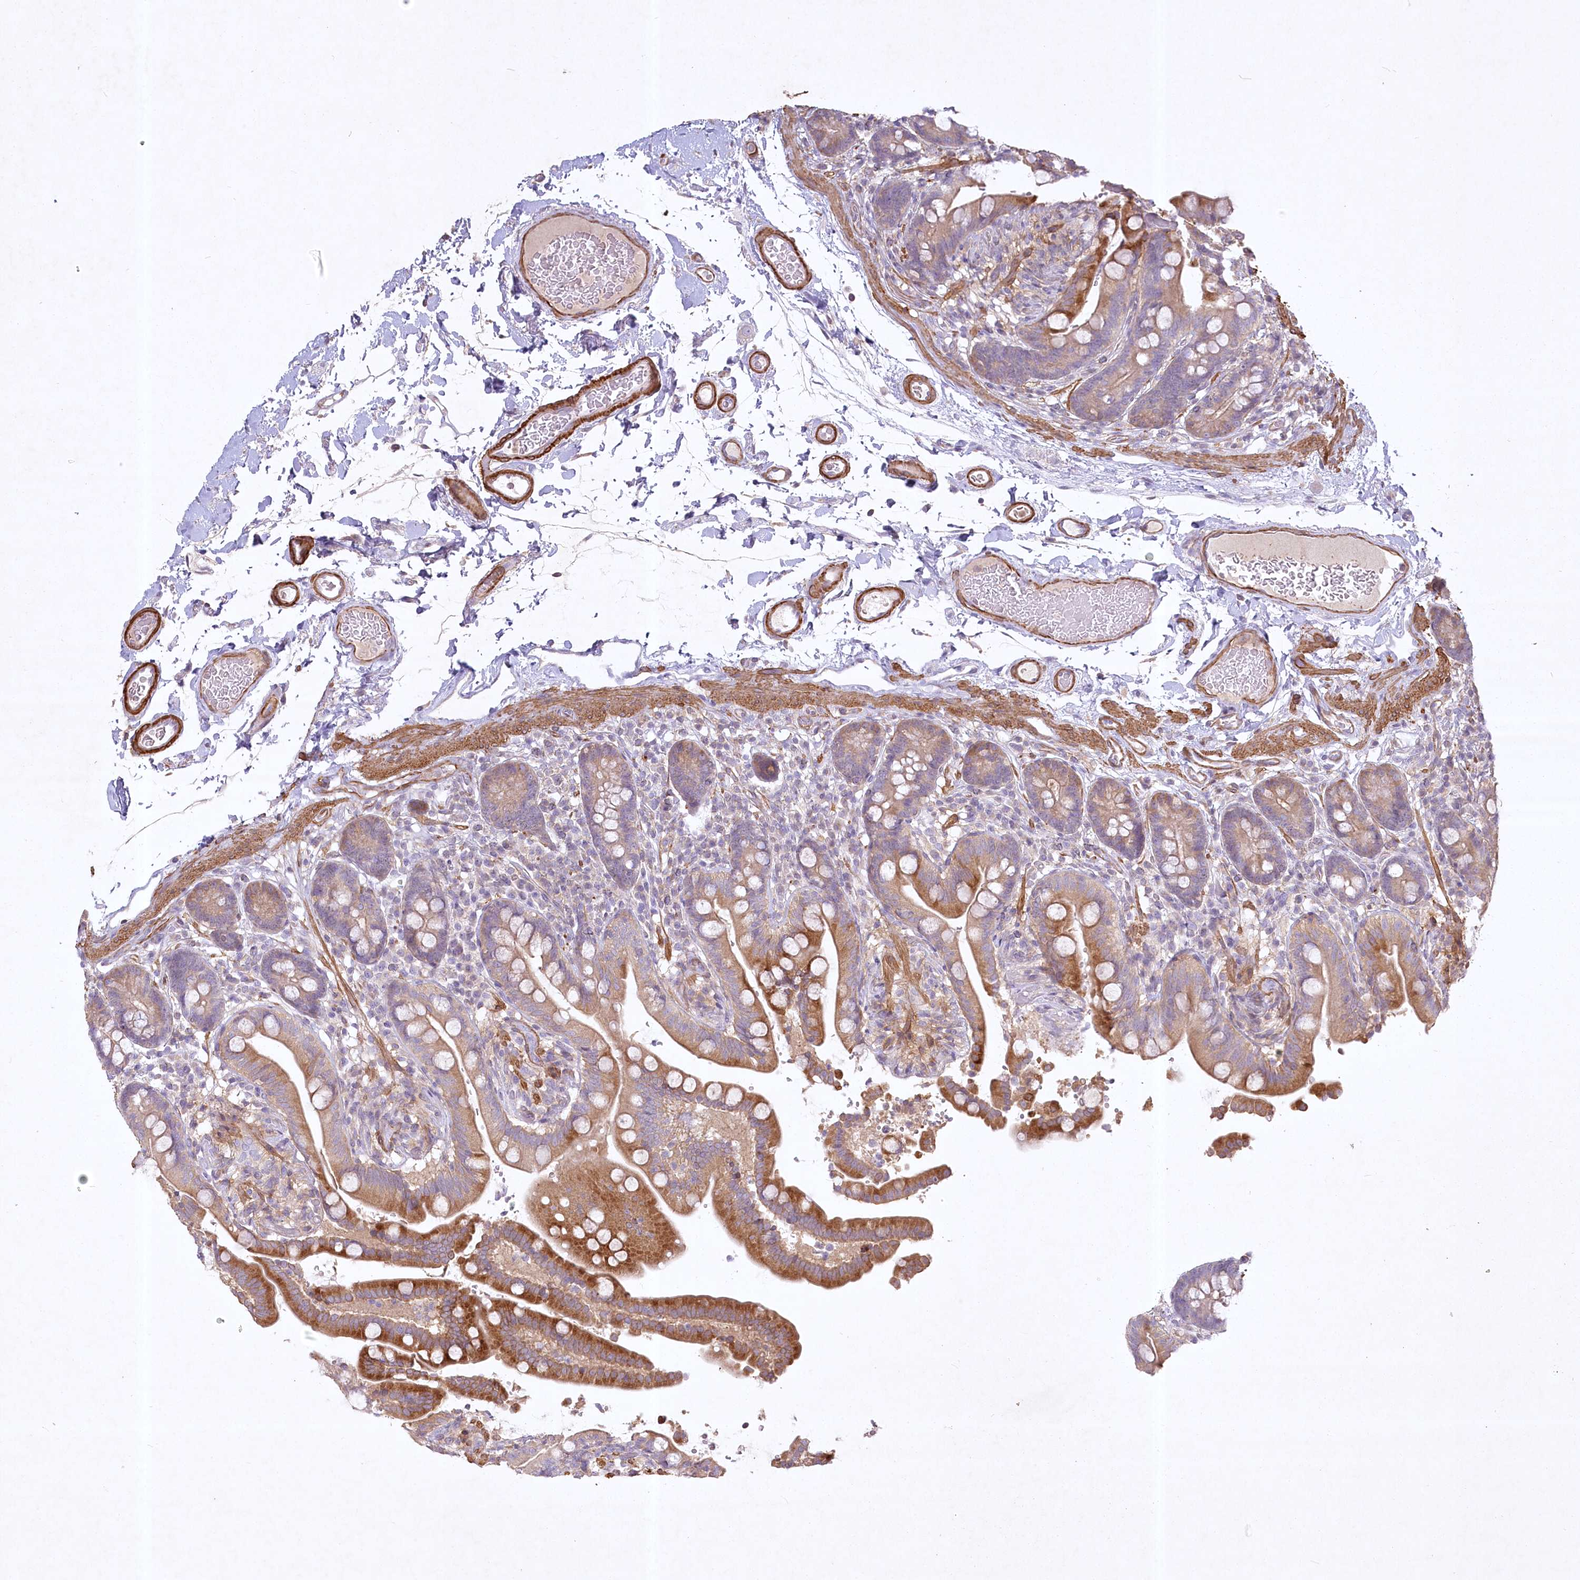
{"staining": {"intensity": "negative", "quantity": "none", "location": "none"}, "tissue": "colon", "cell_type": "Endothelial cells", "image_type": "normal", "snomed": [{"axis": "morphology", "description": "Normal tissue, NOS"}, {"axis": "topography", "description": "Smooth muscle"}, {"axis": "topography", "description": "Colon"}], "caption": "A histopathology image of colon stained for a protein demonstrates no brown staining in endothelial cells. (Brightfield microscopy of DAB (3,3'-diaminobenzidine) immunohistochemistry (IHC) at high magnification).", "gene": "INPP4B", "patient": {"sex": "male", "age": 73}}